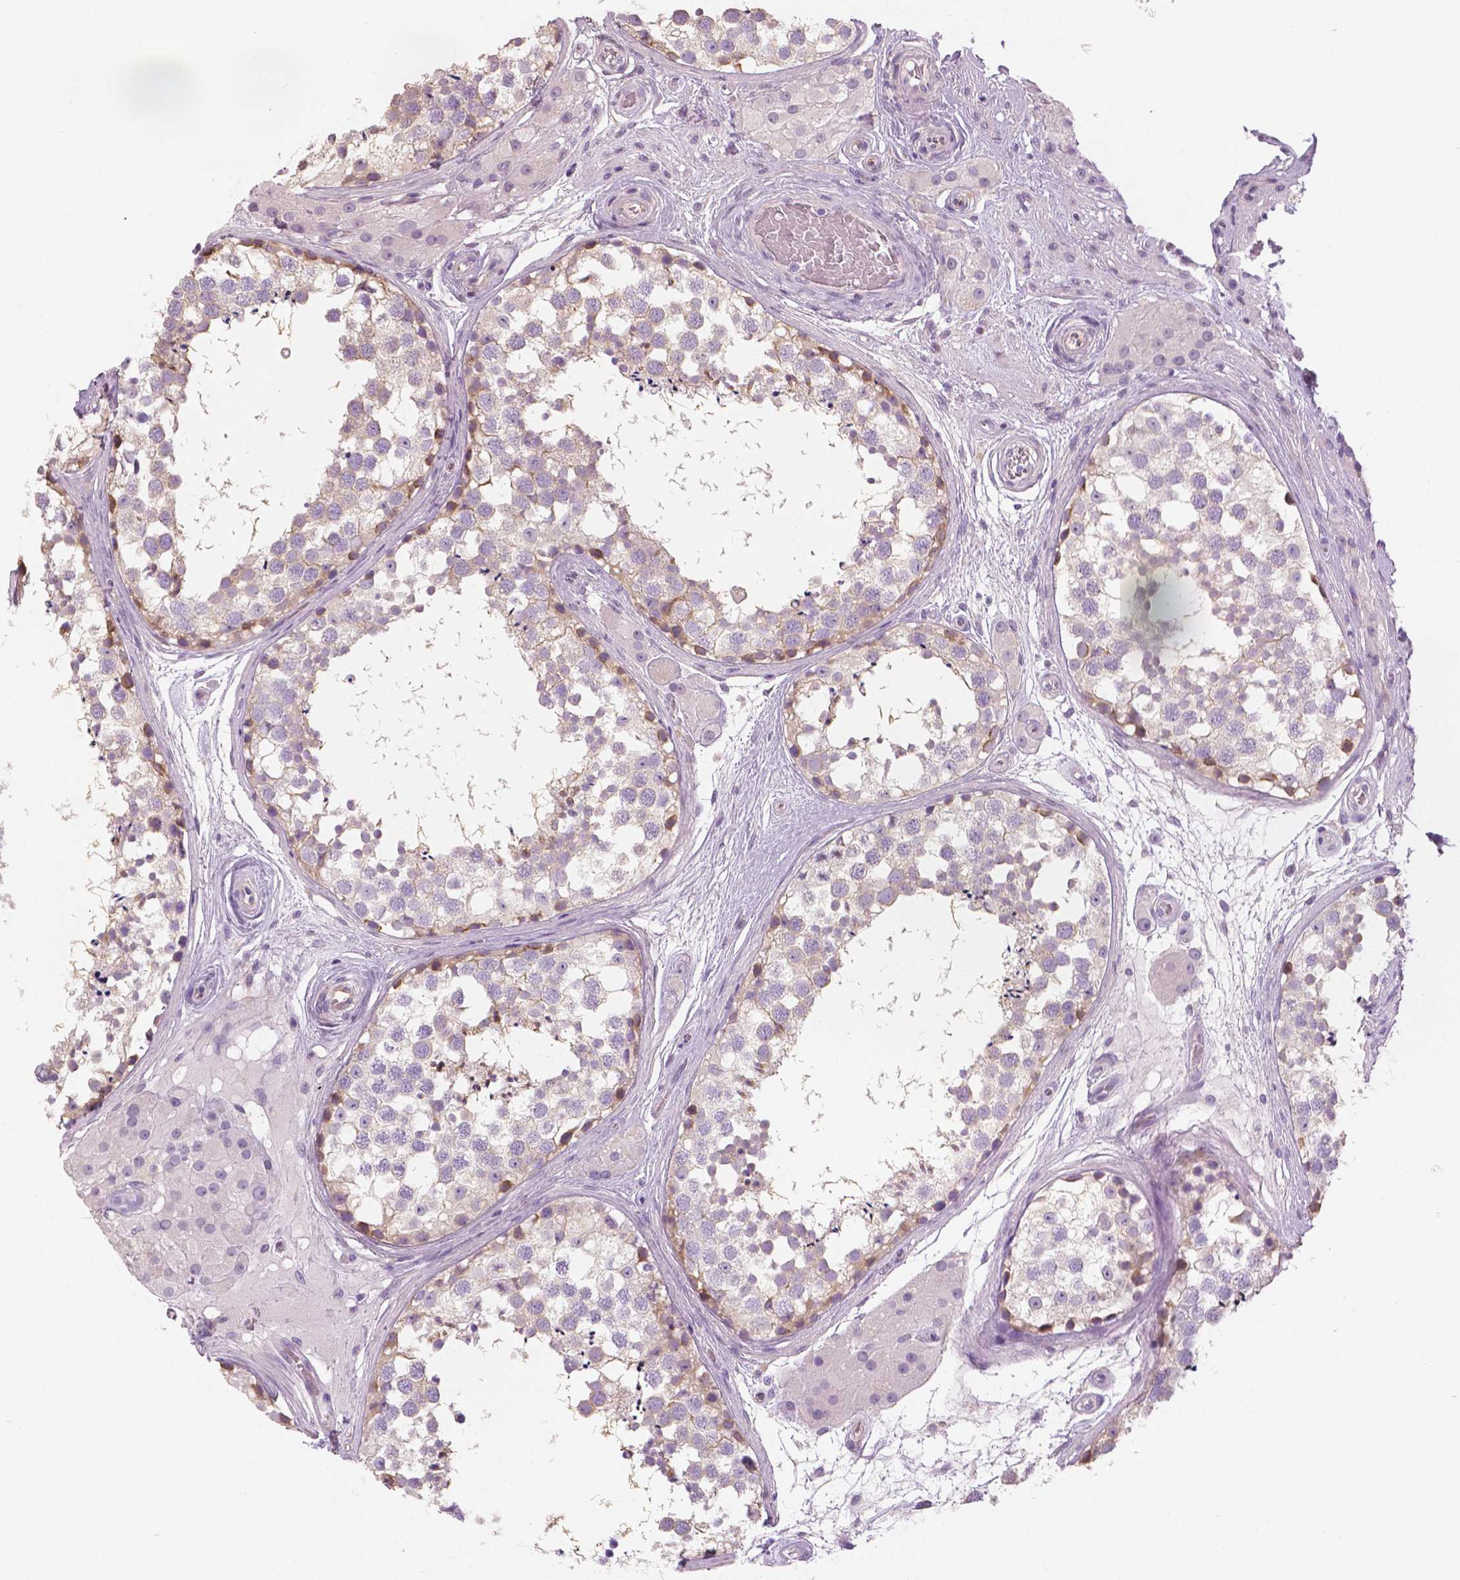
{"staining": {"intensity": "weak", "quantity": "25%-75%", "location": "cytoplasmic/membranous"}, "tissue": "testis", "cell_type": "Cells in seminiferous ducts", "image_type": "normal", "snomed": [{"axis": "morphology", "description": "Normal tissue, NOS"}, {"axis": "morphology", "description": "Seminoma, NOS"}, {"axis": "topography", "description": "Testis"}], "caption": "Weak cytoplasmic/membranous expression for a protein is seen in about 25%-75% of cells in seminiferous ducts of benign testis using immunohistochemistry.", "gene": "SLC24A1", "patient": {"sex": "male", "age": 65}}